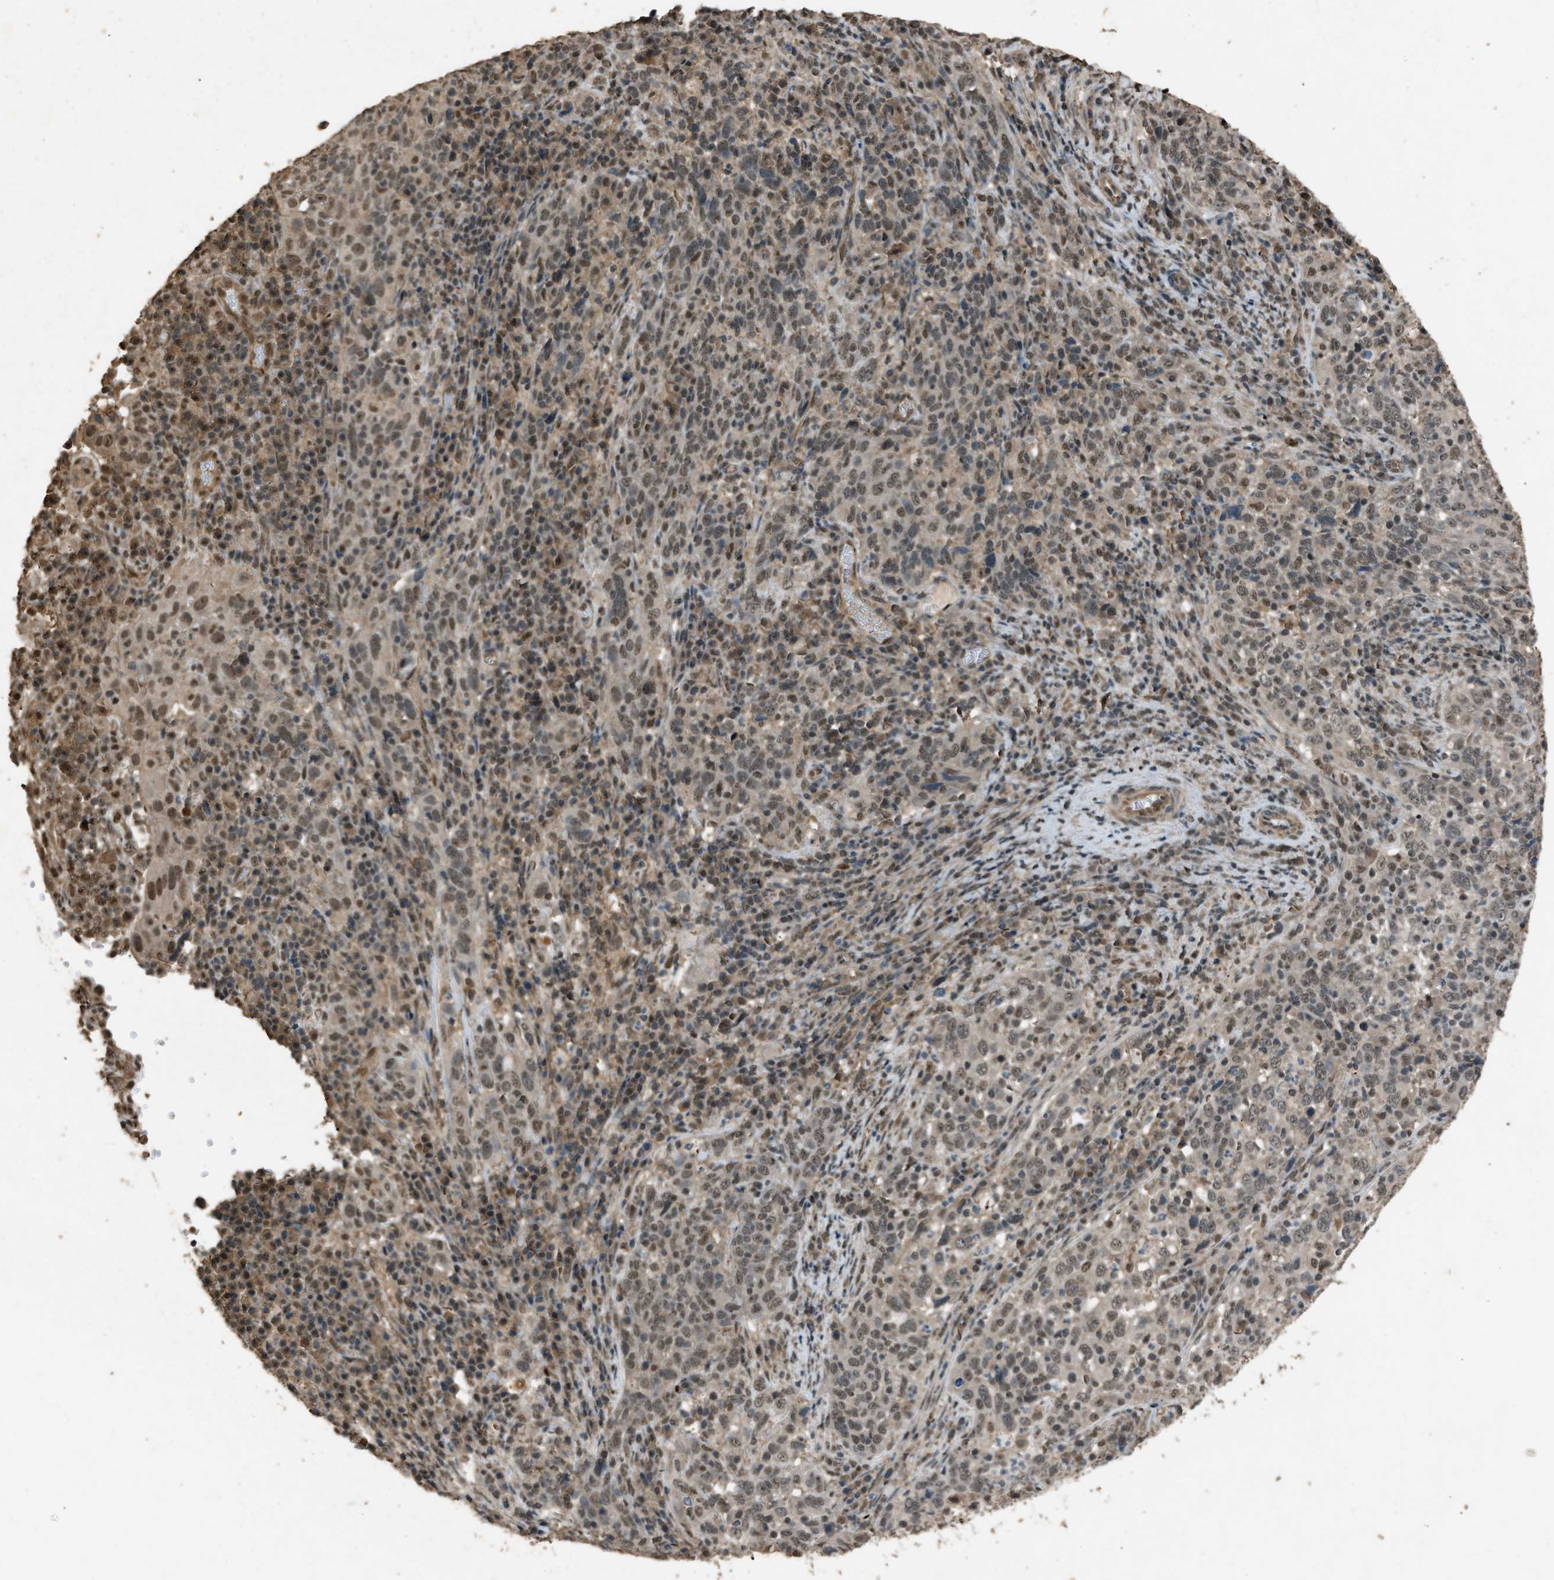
{"staining": {"intensity": "moderate", "quantity": ">75%", "location": "nuclear"}, "tissue": "cervical cancer", "cell_type": "Tumor cells", "image_type": "cancer", "snomed": [{"axis": "morphology", "description": "Squamous cell carcinoma, NOS"}, {"axis": "topography", "description": "Cervix"}], "caption": "Protein expression analysis of cervical cancer (squamous cell carcinoma) reveals moderate nuclear staining in approximately >75% of tumor cells. (DAB IHC, brown staining for protein, blue staining for nuclei).", "gene": "SERTAD2", "patient": {"sex": "female", "age": 46}}